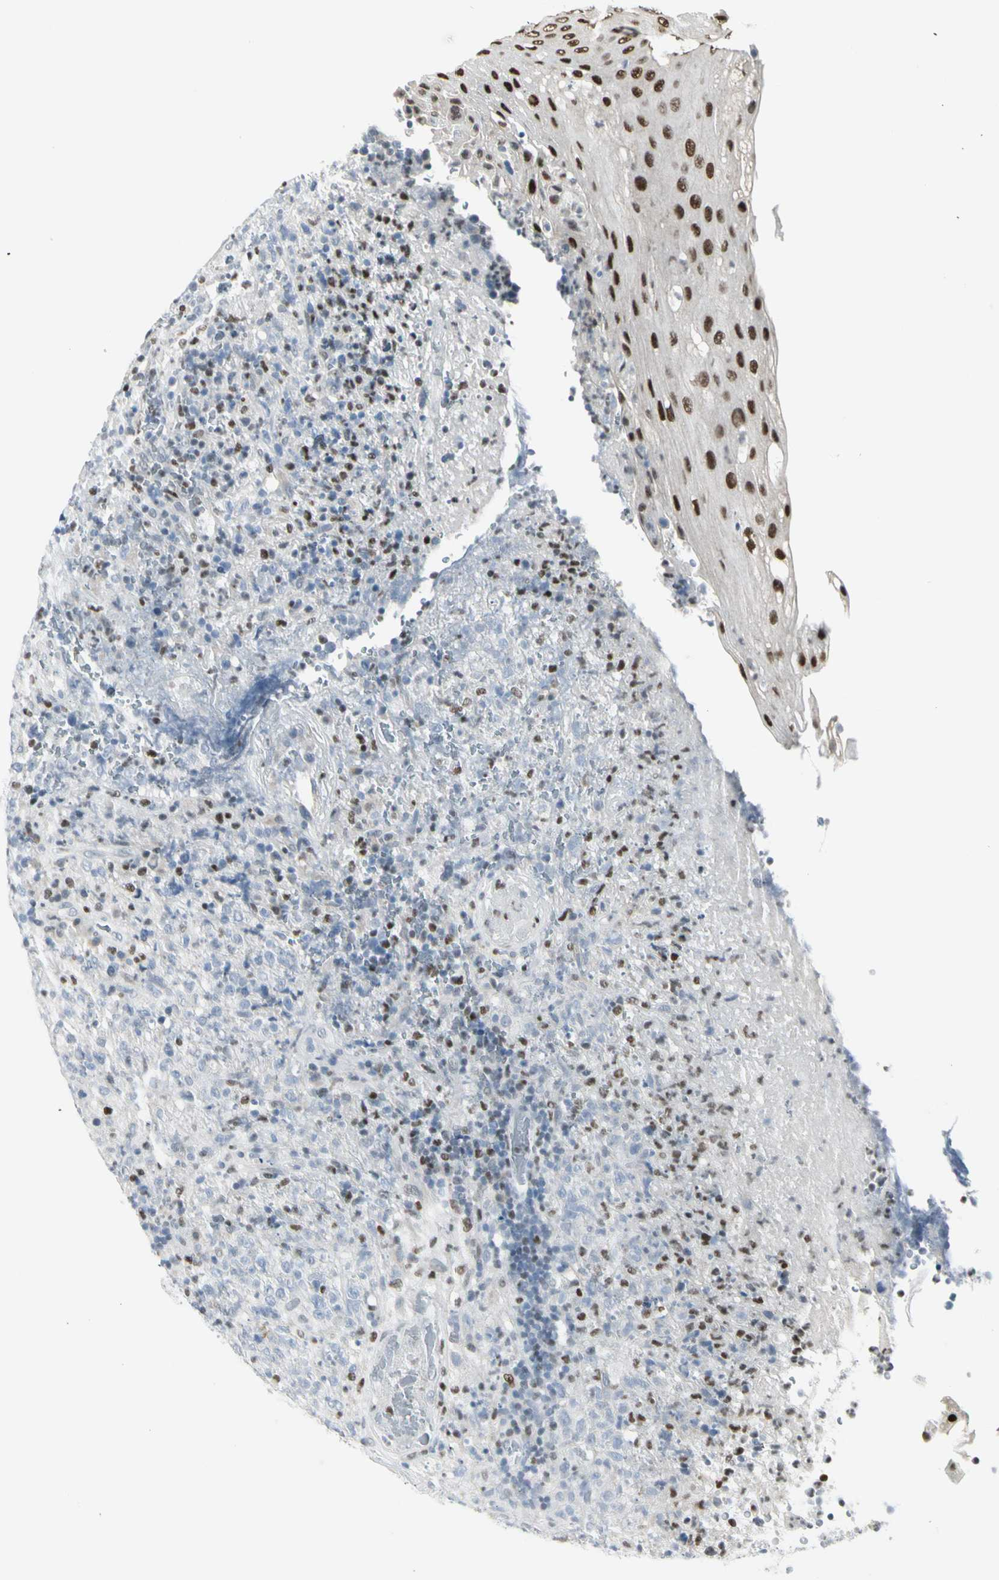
{"staining": {"intensity": "negative", "quantity": "none", "location": "none"}, "tissue": "lymphoma", "cell_type": "Tumor cells", "image_type": "cancer", "snomed": [{"axis": "morphology", "description": "Malignant lymphoma, non-Hodgkin's type, High grade"}, {"axis": "topography", "description": "Tonsil"}], "caption": "This is an immunohistochemistry (IHC) histopathology image of human lymphoma. There is no expression in tumor cells.", "gene": "ZBTB7B", "patient": {"sex": "female", "age": 36}}